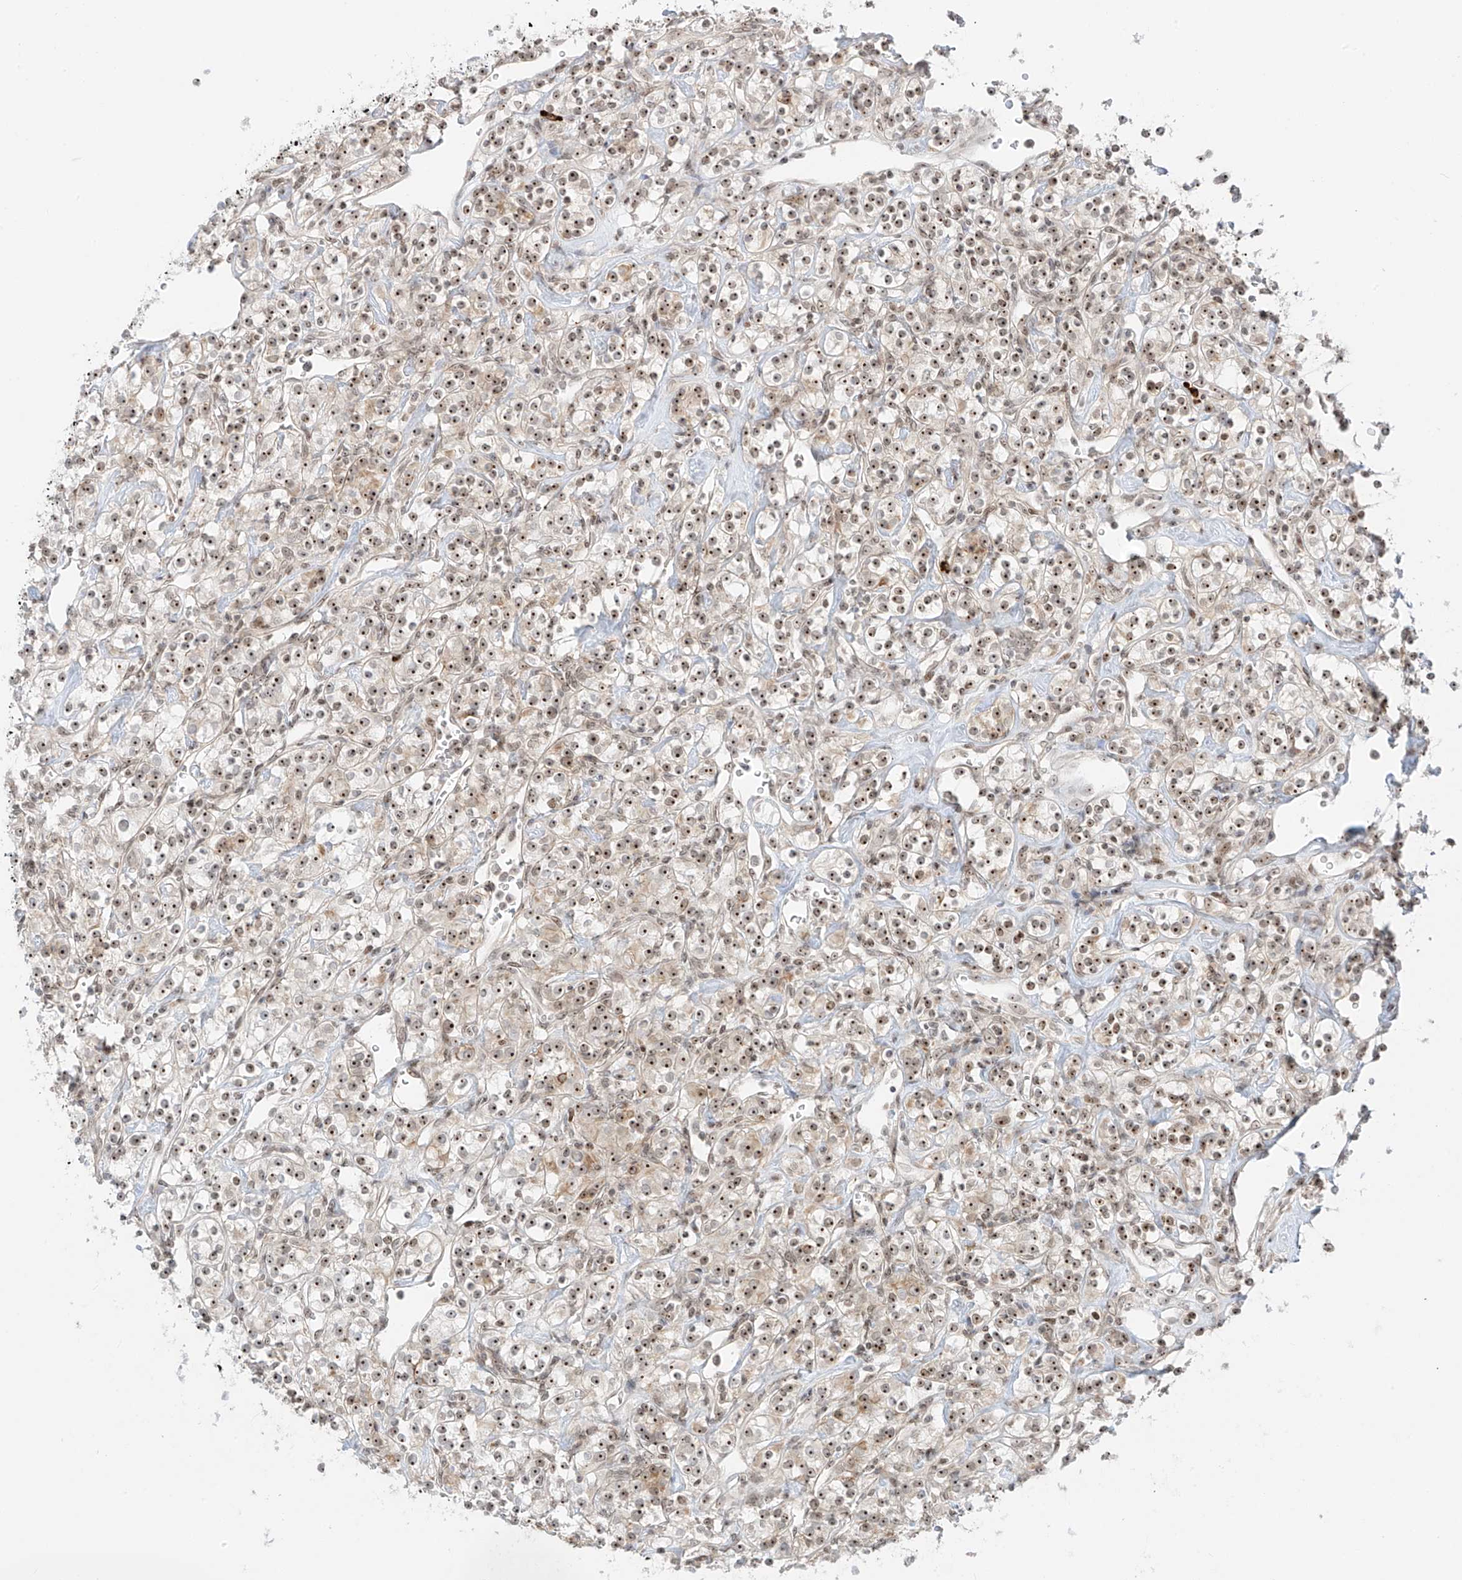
{"staining": {"intensity": "weak", "quantity": ">75%", "location": "nuclear"}, "tissue": "renal cancer", "cell_type": "Tumor cells", "image_type": "cancer", "snomed": [{"axis": "morphology", "description": "Adenocarcinoma, NOS"}, {"axis": "topography", "description": "Kidney"}], "caption": "DAB immunohistochemical staining of renal cancer displays weak nuclear protein staining in approximately >75% of tumor cells. The staining was performed using DAB (3,3'-diaminobenzidine), with brown indicating positive protein expression. Nuclei are stained blue with hematoxylin.", "gene": "ZNF512", "patient": {"sex": "male", "age": 77}}